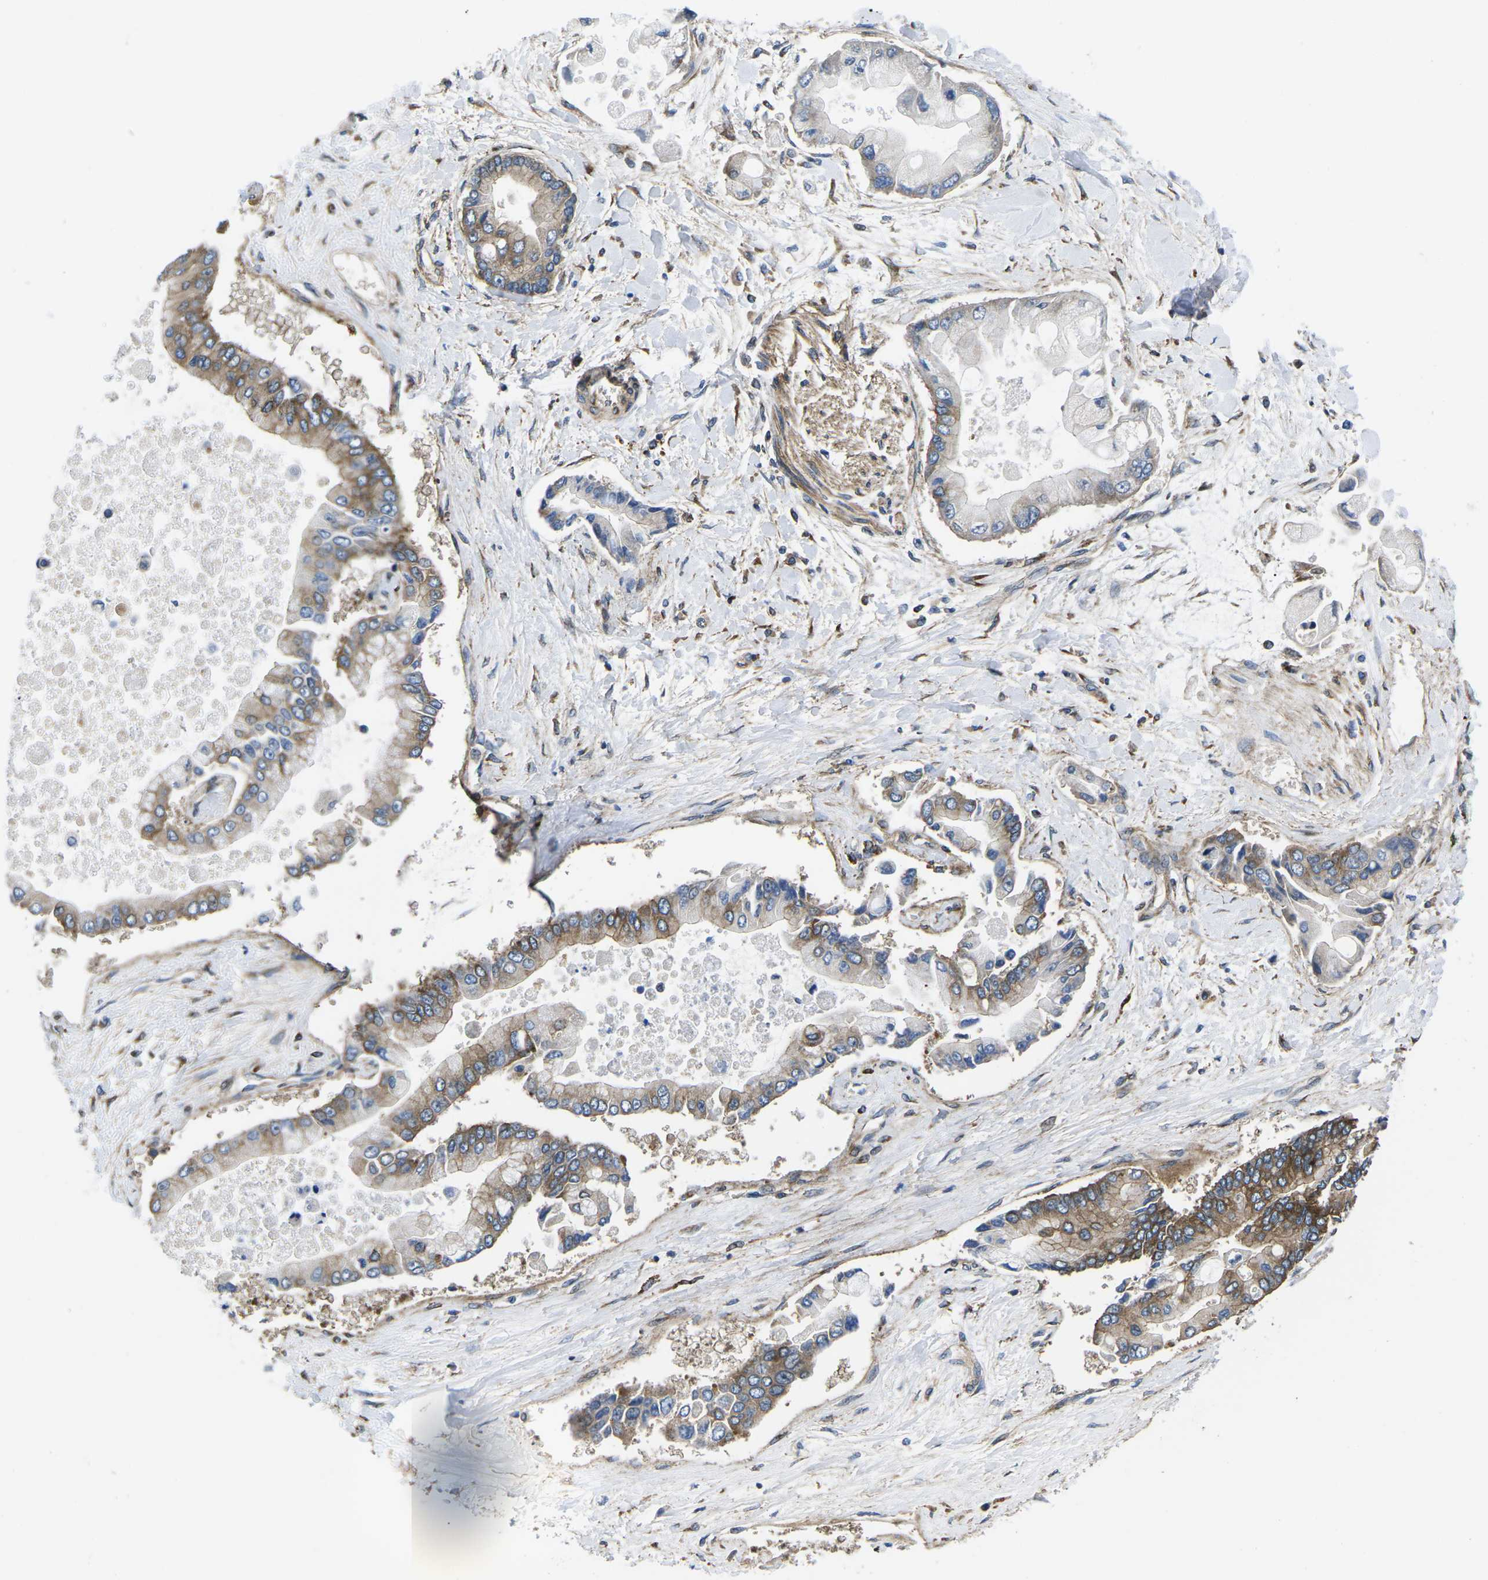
{"staining": {"intensity": "moderate", "quantity": ">75%", "location": "cytoplasmic/membranous"}, "tissue": "liver cancer", "cell_type": "Tumor cells", "image_type": "cancer", "snomed": [{"axis": "morphology", "description": "Cholangiocarcinoma"}, {"axis": "topography", "description": "Liver"}], "caption": "A brown stain labels moderate cytoplasmic/membranous positivity of a protein in human liver cancer (cholangiocarcinoma) tumor cells.", "gene": "DLG1", "patient": {"sex": "male", "age": 50}}